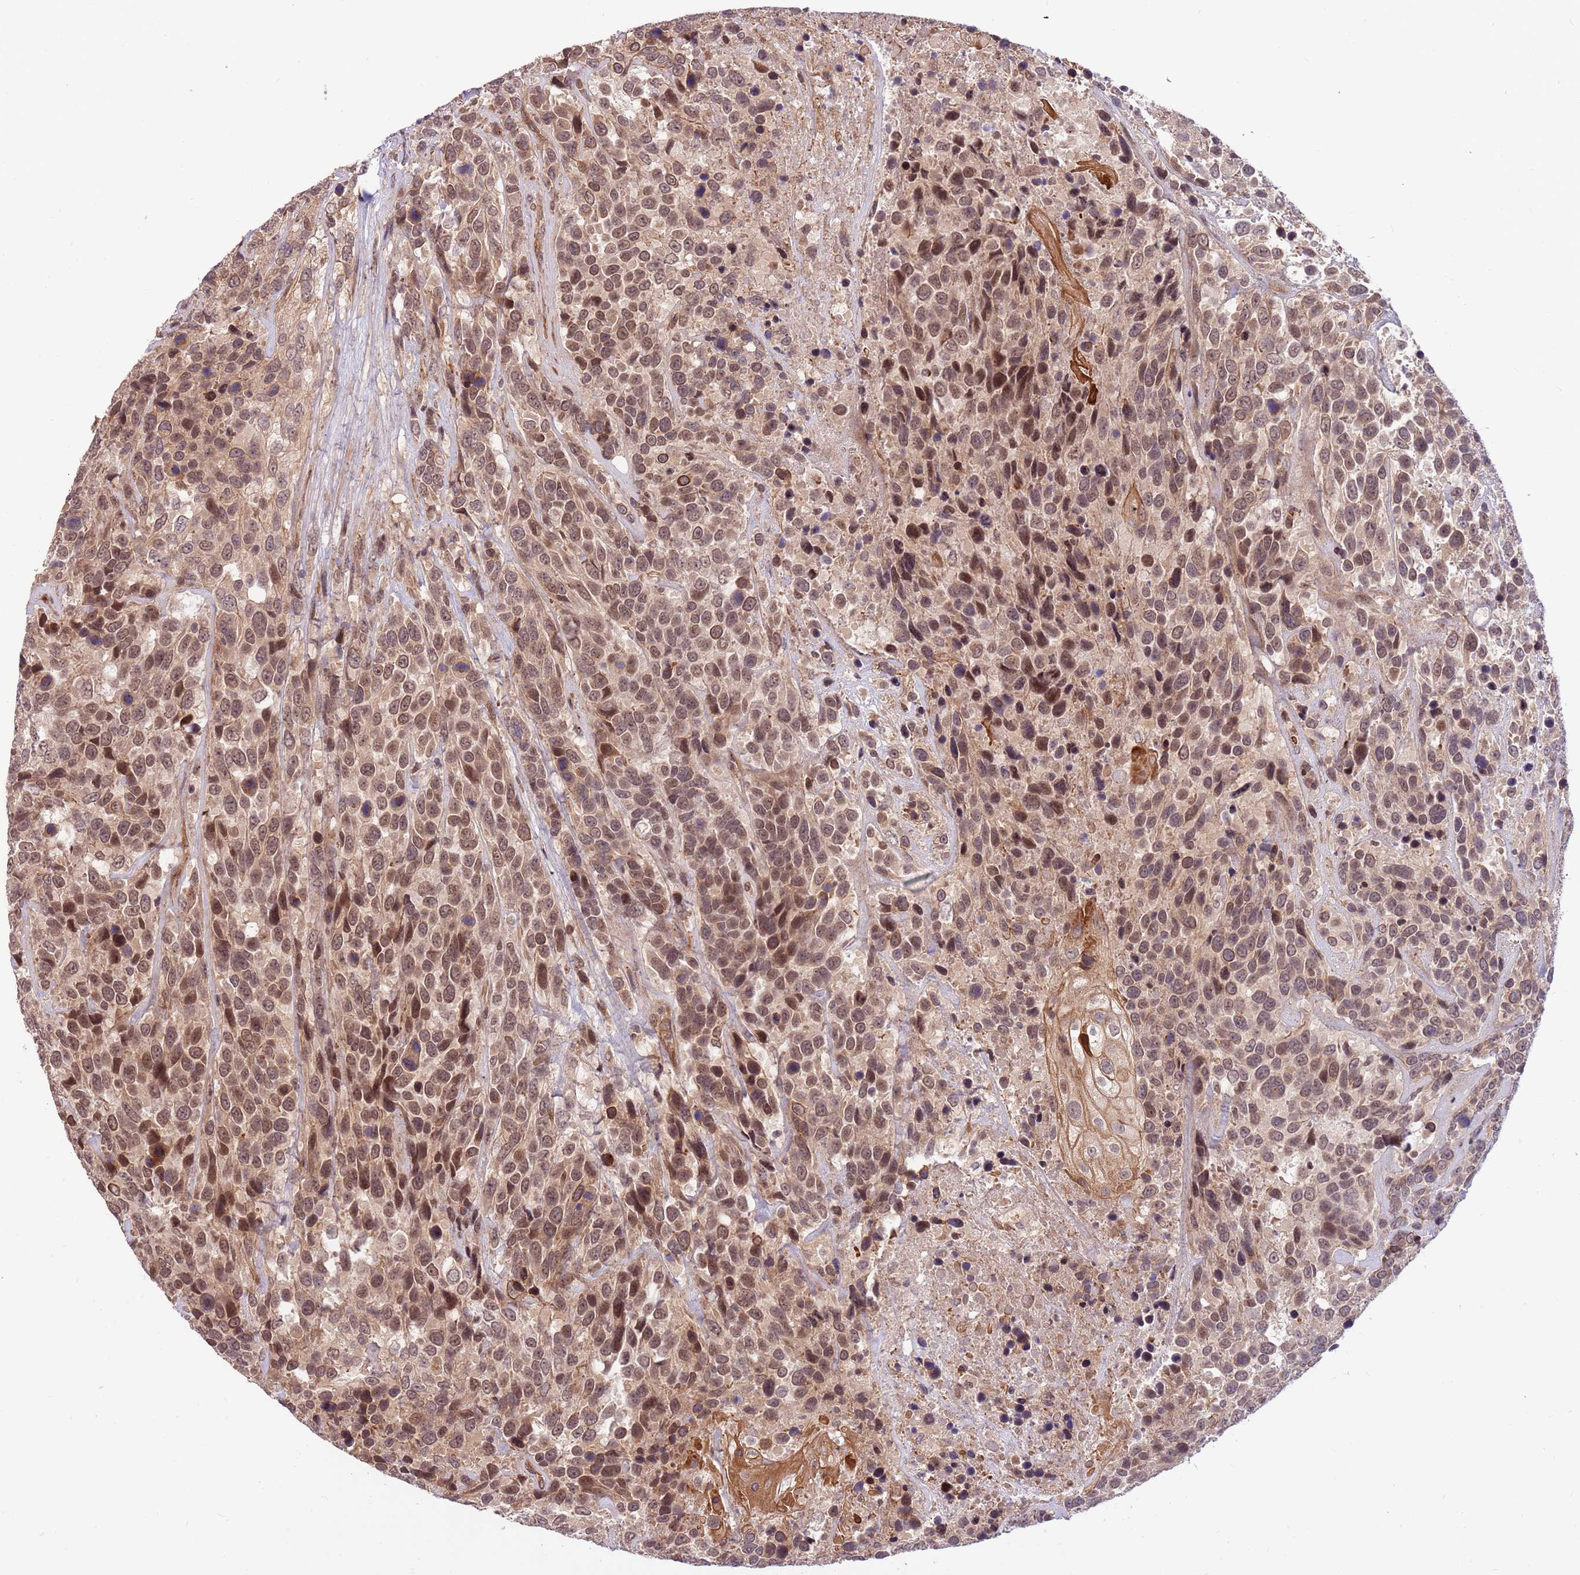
{"staining": {"intensity": "moderate", "quantity": ">75%", "location": "nuclear"}, "tissue": "urothelial cancer", "cell_type": "Tumor cells", "image_type": "cancer", "snomed": [{"axis": "morphology", "description": "Urothelial carcinoma, High grade"}, {"axis": "topography", "description": "Urinary bladder"}], "caption": "Protein expression analysis of urothelial cancer demonstrates moderate nuclear expression in approximately >75% of tumor cells. (brown staining indicates protein expression, while blue staining denotes nuclei).", "gene": "HAUS3", "patient": {"sex": "female", "age": 70}}